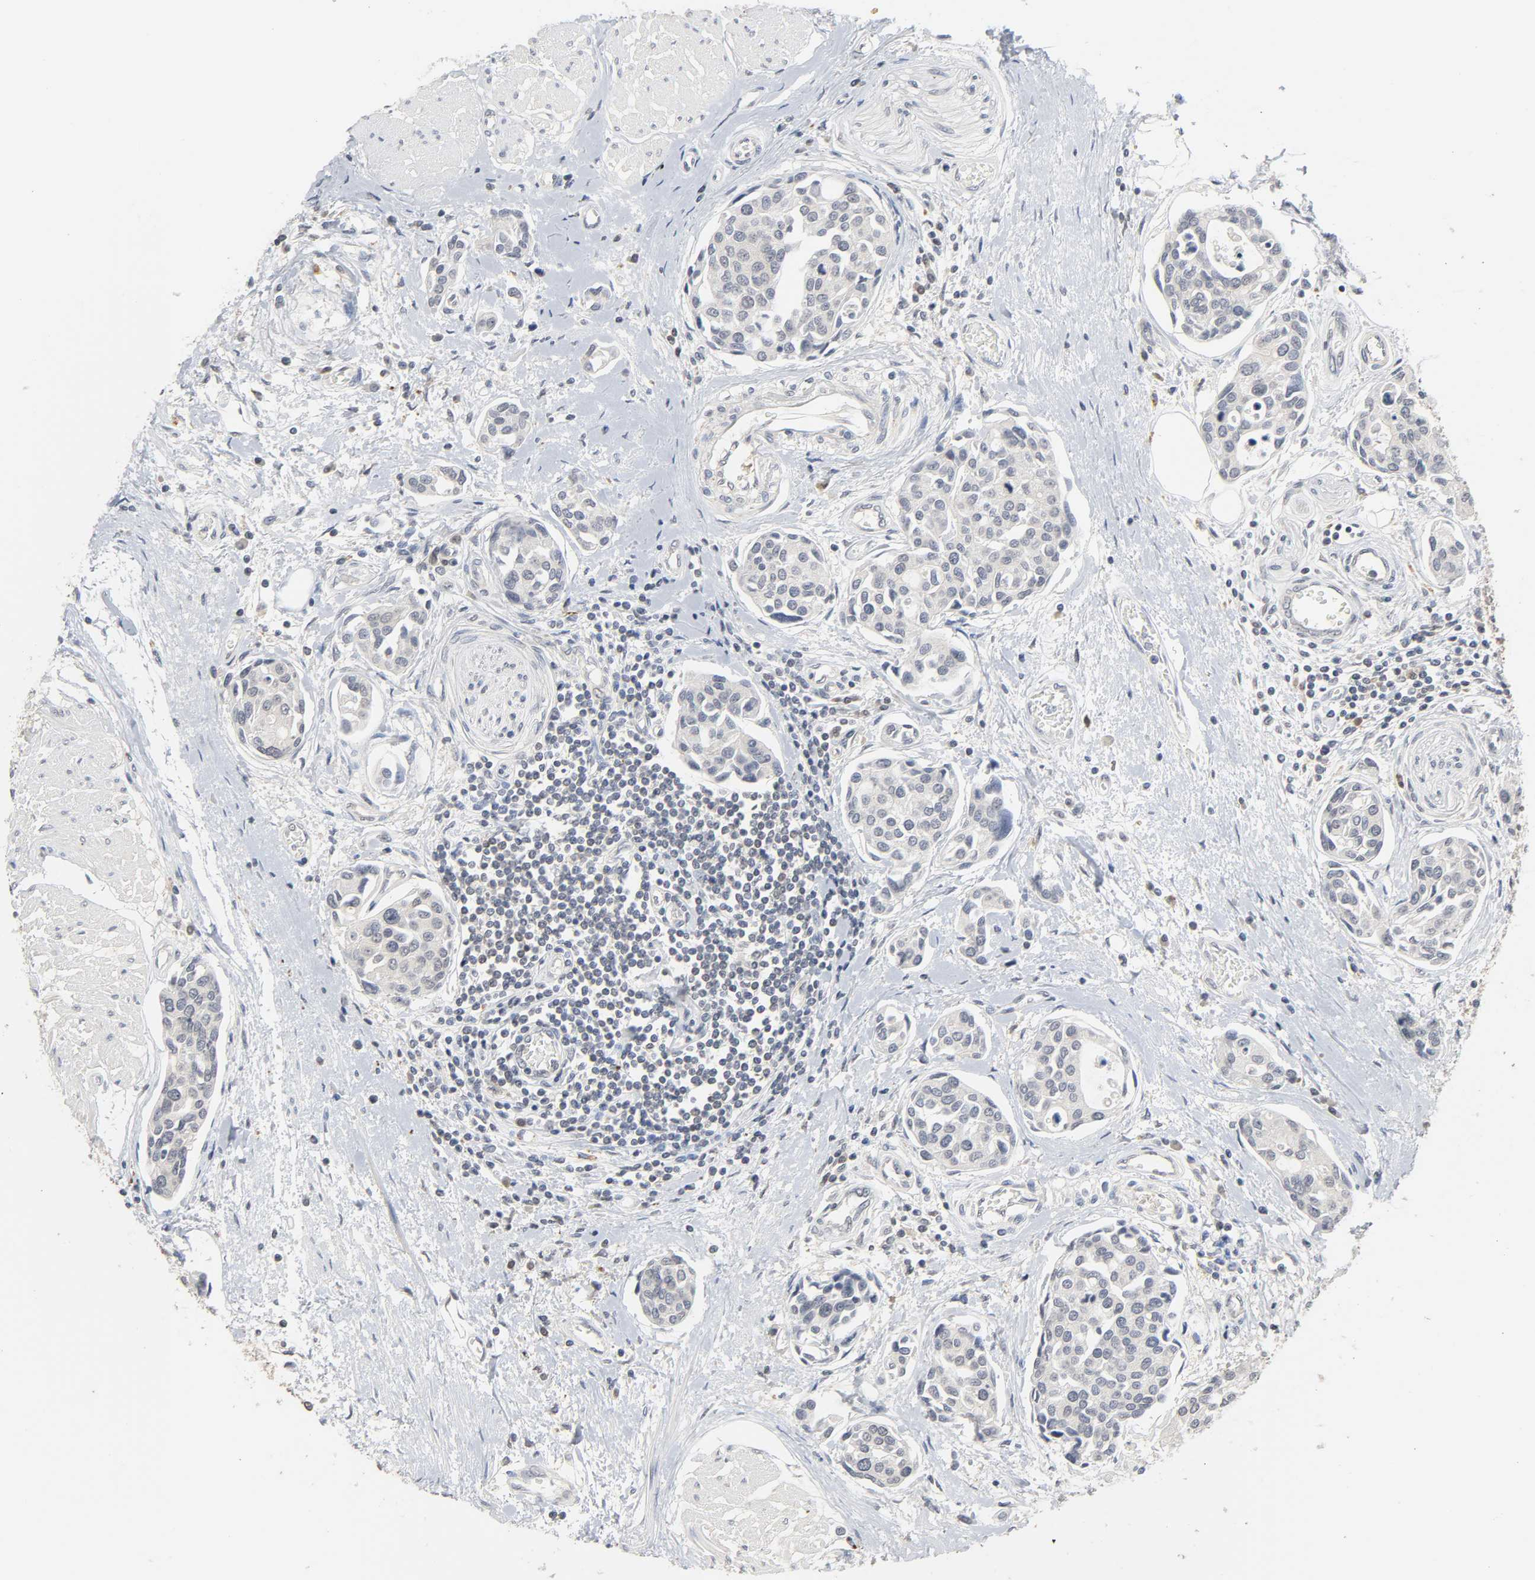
{"staining": {"intensity": "negative", "quantity": "none", "location": "none"}, "tissue": "urothelial cancer", "cell_type": "Tumor cells", "image_type": "cancer", "snomed": [{"axis": "morphology", "description": "Urothelial carcinoma, High grade"}, {"axis": "topography", "description": "Urinary bladder"}], "caption": "This micrograph is of urothelial cancer stained with IHC to label a protein in brown with the nuclei are counter-stained blue. There is no positivity in tumor cells.", "gene": "MIF", "patient": {"sex": "male", "age": 78}}